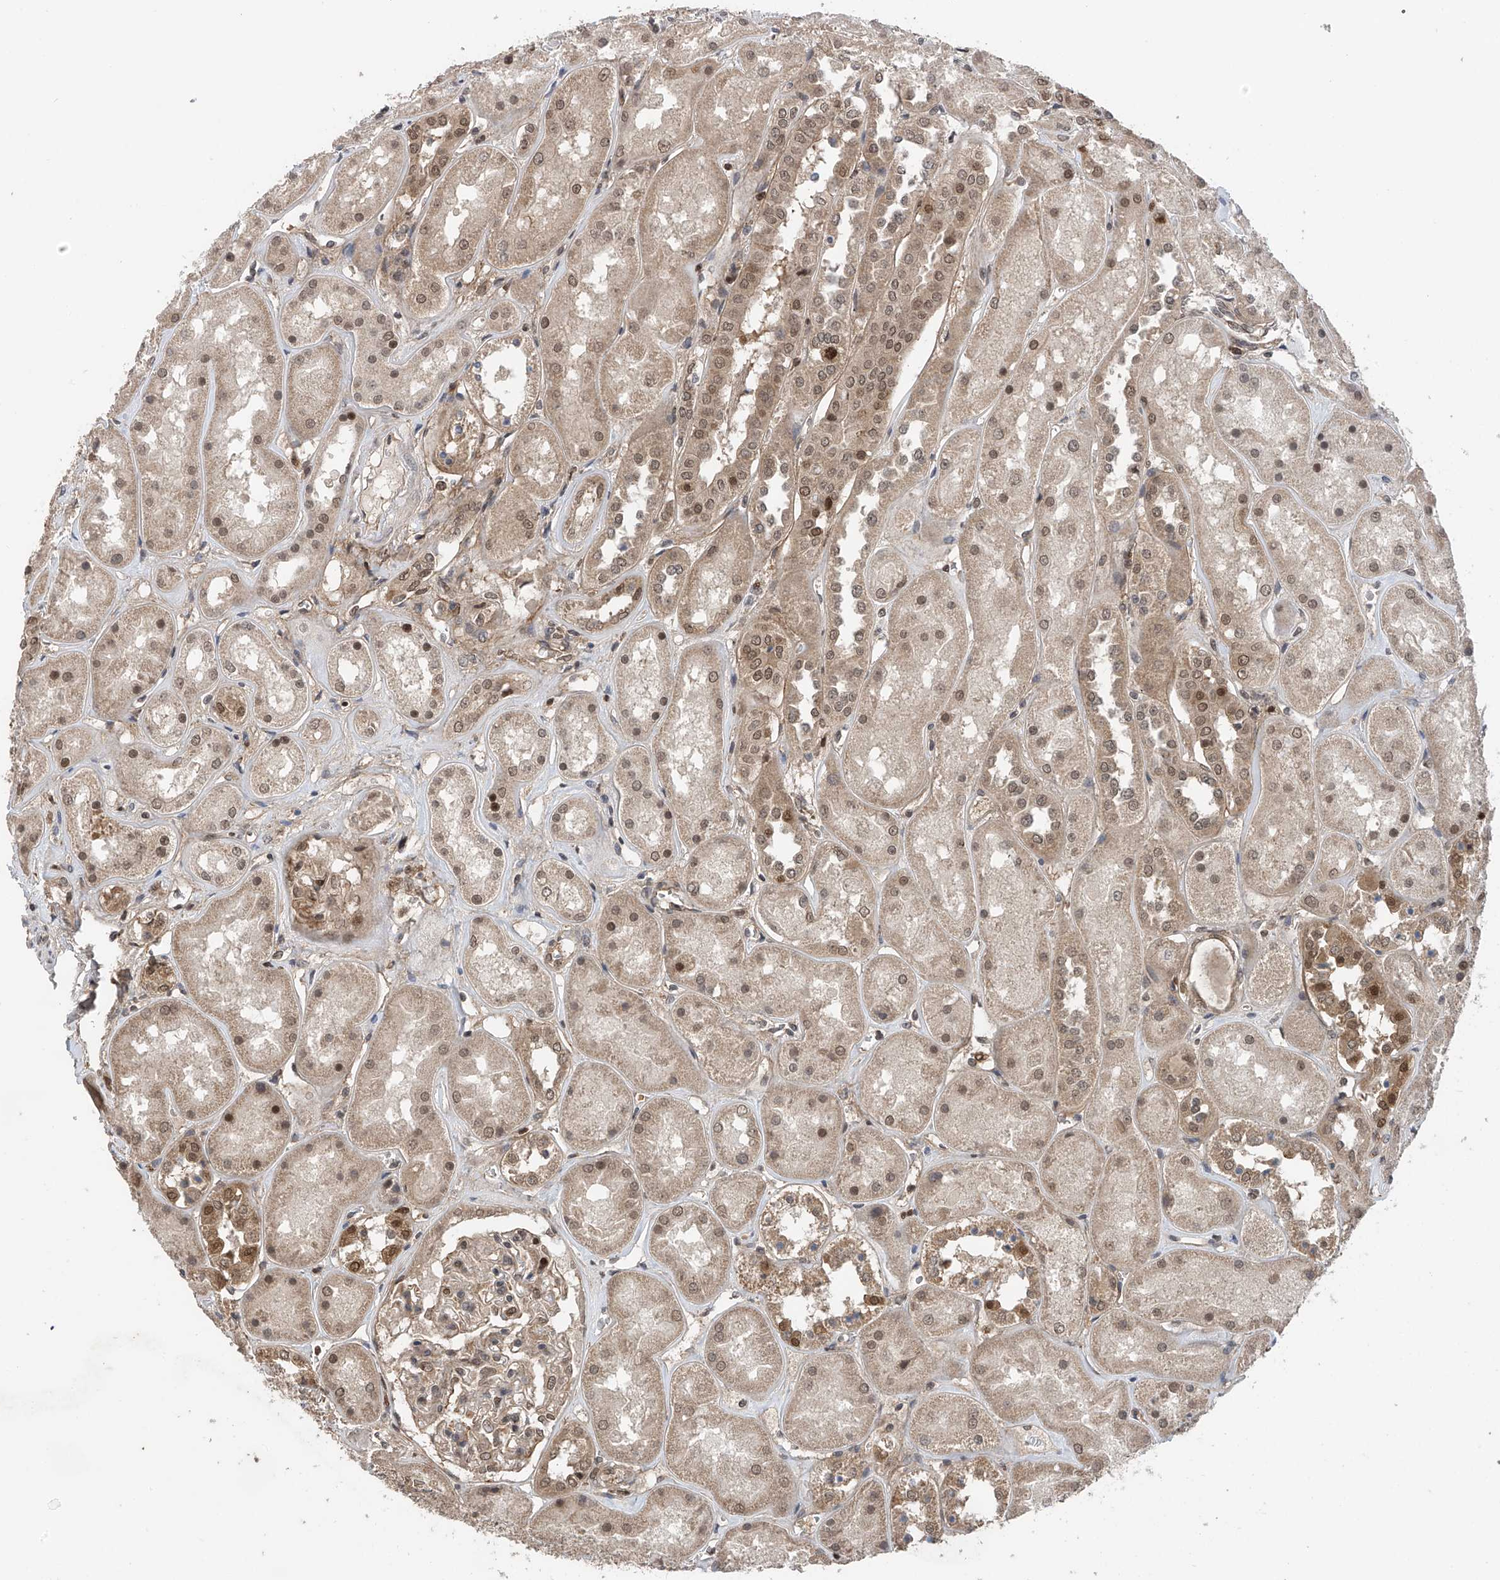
{"staining": {"intensity": "moderate", "quantity": ">75%", "location": "cytoplasmic/membranous,nuclear"}, "tissue": "kidney", "cell_type": "Cells in glomeruli", "image_type": "normal", "snomed": [{"axis": "morphology", "description": "Normal tissue, NOS"}, {"axis": "topography", "description": "Kidney"}], "caption": "The immunohistochemical stain shows moderate cytoplasmic/membranous,nuclear positivity in cells in glomeruli of unremarkable kidney.", "gene": "DNAJC9", "patient": {"sex": "male", "age": 70}}